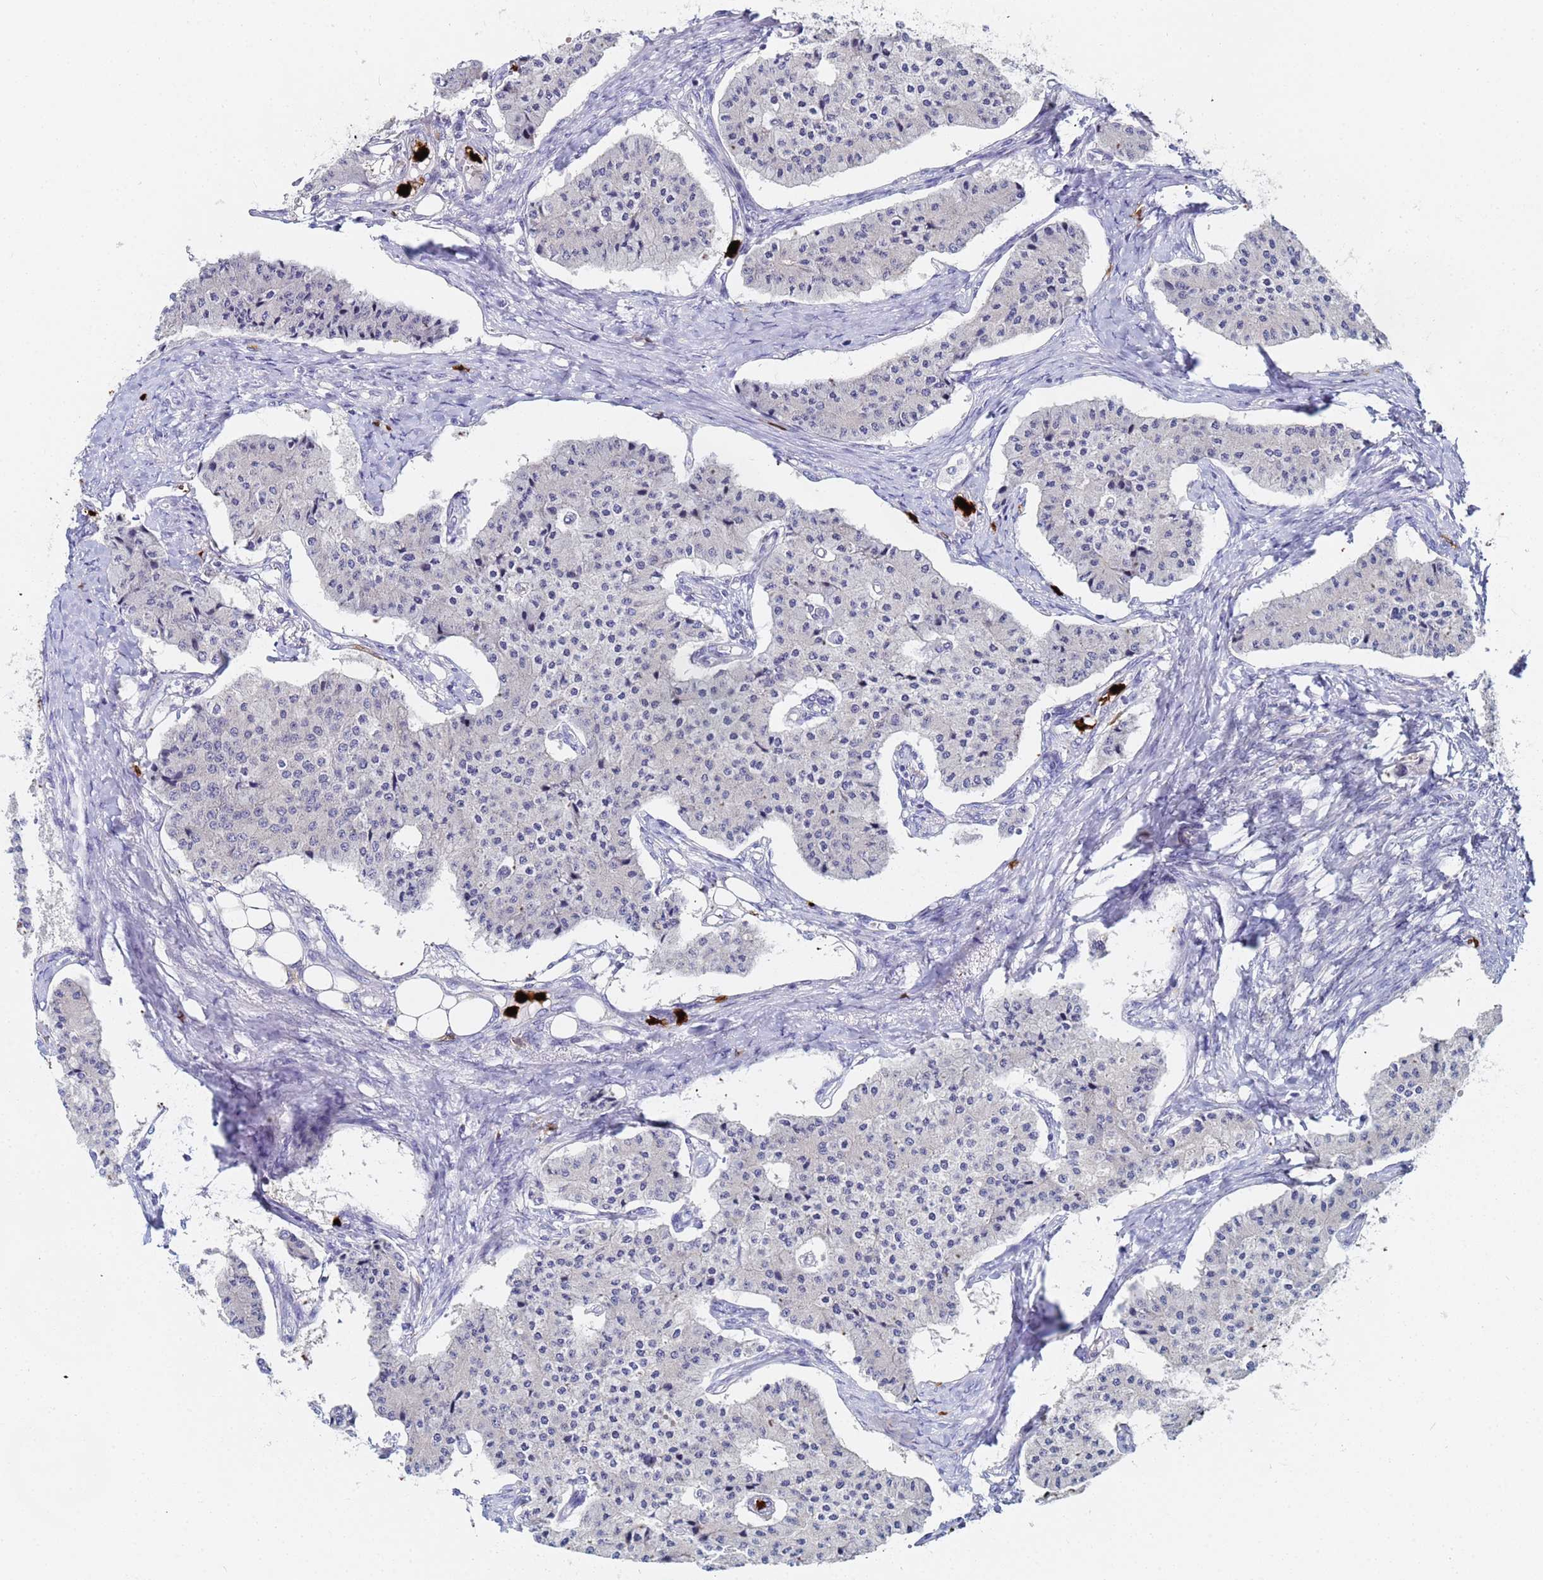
{"staining": {"intensity": "negative", "quantity": "none", "location": "none"}, "tissue": "carcinoid", "cell_type": "Tumor cells", "image_type": "cancer", "snomed": [{"axis": "morphology", "description": "Carcinoid, malignant, NOS"}, {"axis": "topography", "description": "Colon"}], "caption": "A high-resolution micrograph shows IHC staining of carcinoid, which reveals no significant staining in tumor cells. (Stains: DAB immunohistochemistry (IHC) with hematoxylin counter stain, Microscopy: brightfield microscopy at high magnification).", "gene": "MTCL1", "patient": {"sex": "female", "age": 52}}